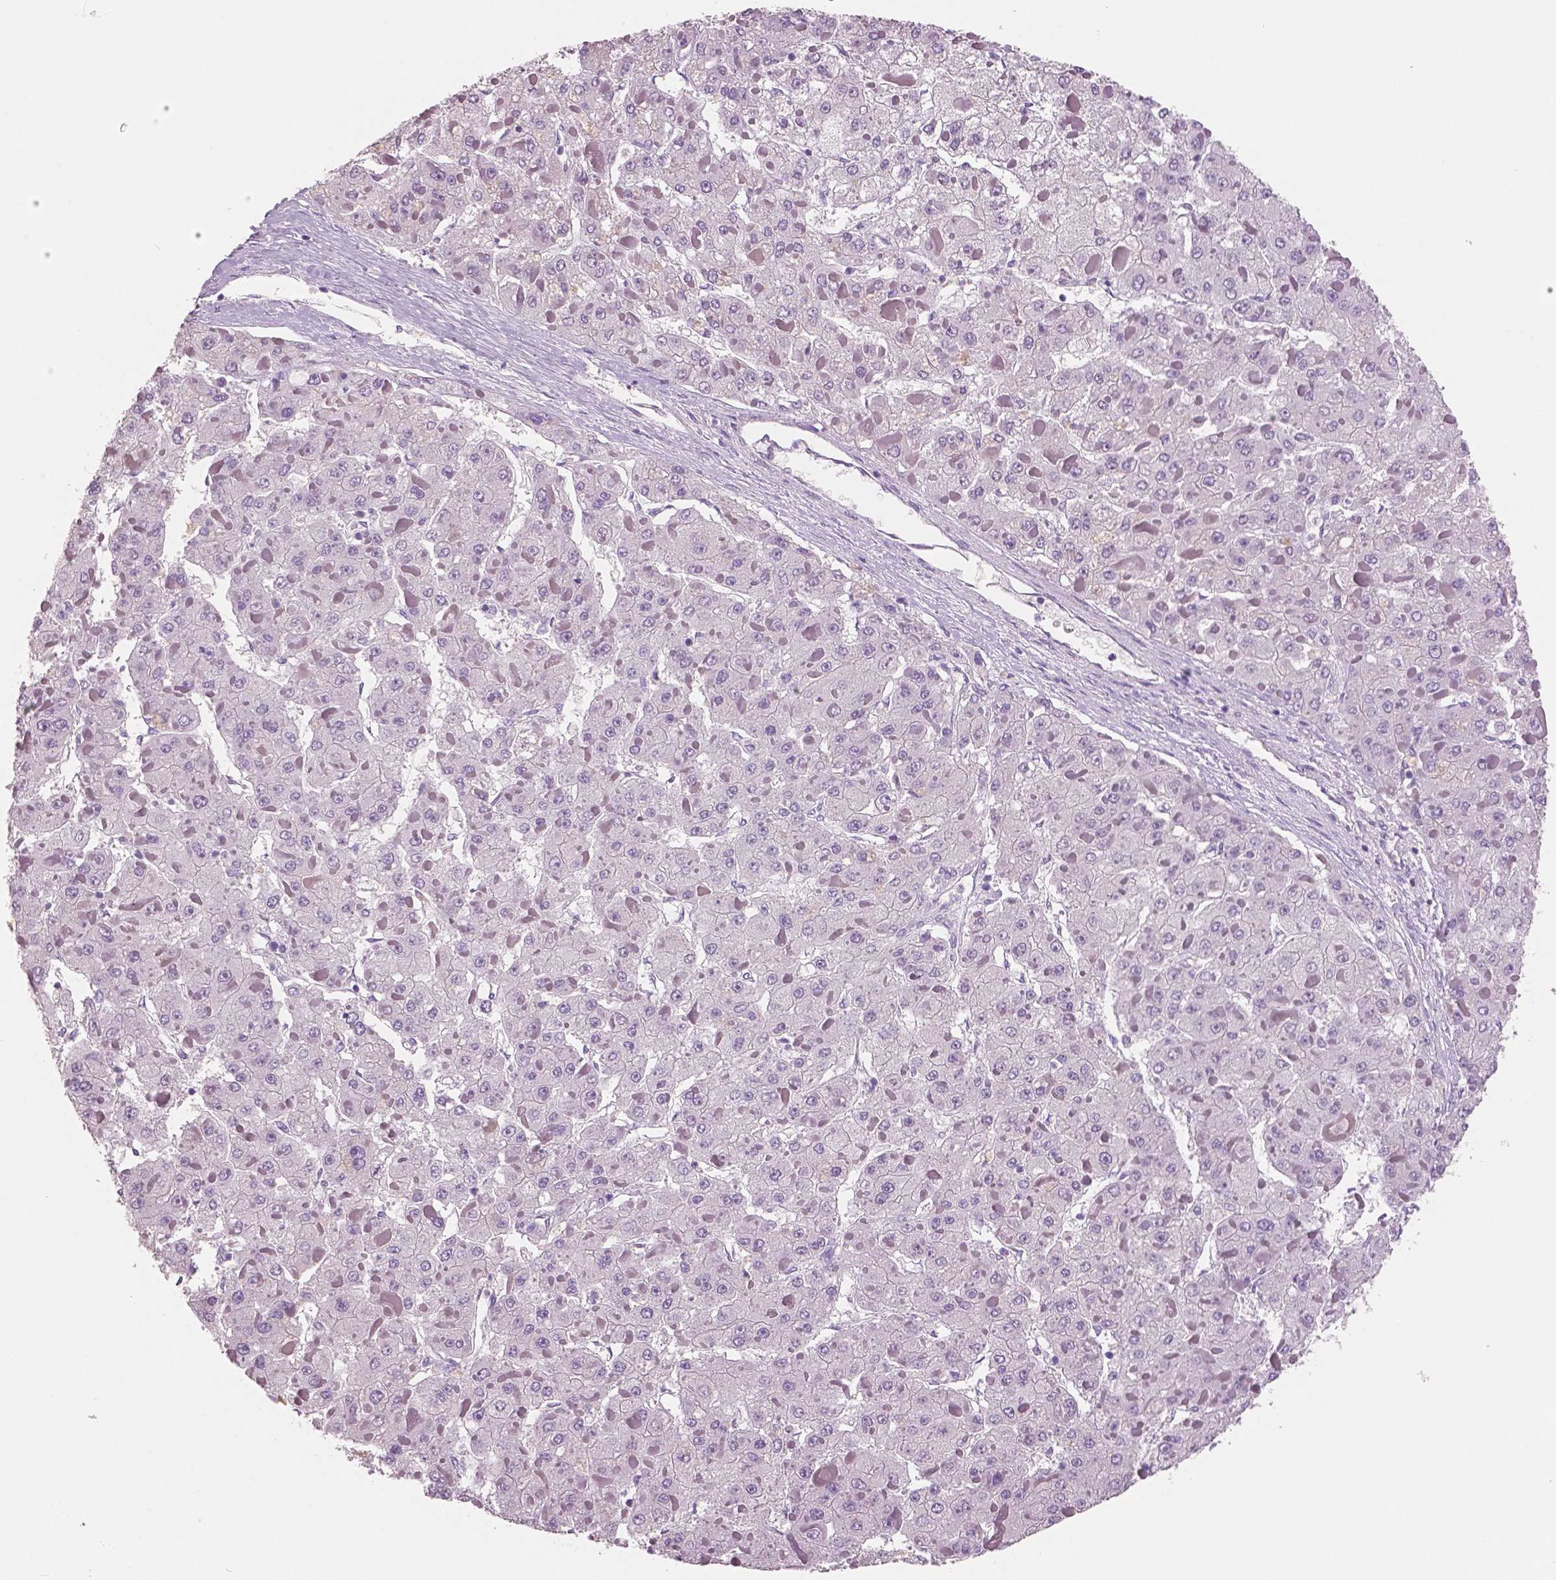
{"staining": {"intensity": "negative", "quantity": "none", "location": "none"}, "tissue": "liver cancer", "cell_type": "Tumor cells", "image_type": "cancer", "snomed": [{"axis": "morphology", "description": "Carcinoma, Hepatocellular, NOS"}, {"axis": "topography", "description": "Liver"}], "caption": "Liver cancer stained for a protein using IHC reveals no expression tumor cells.", "gene": "NECAB2", "patient": {"sex": "female", "age": 73}}